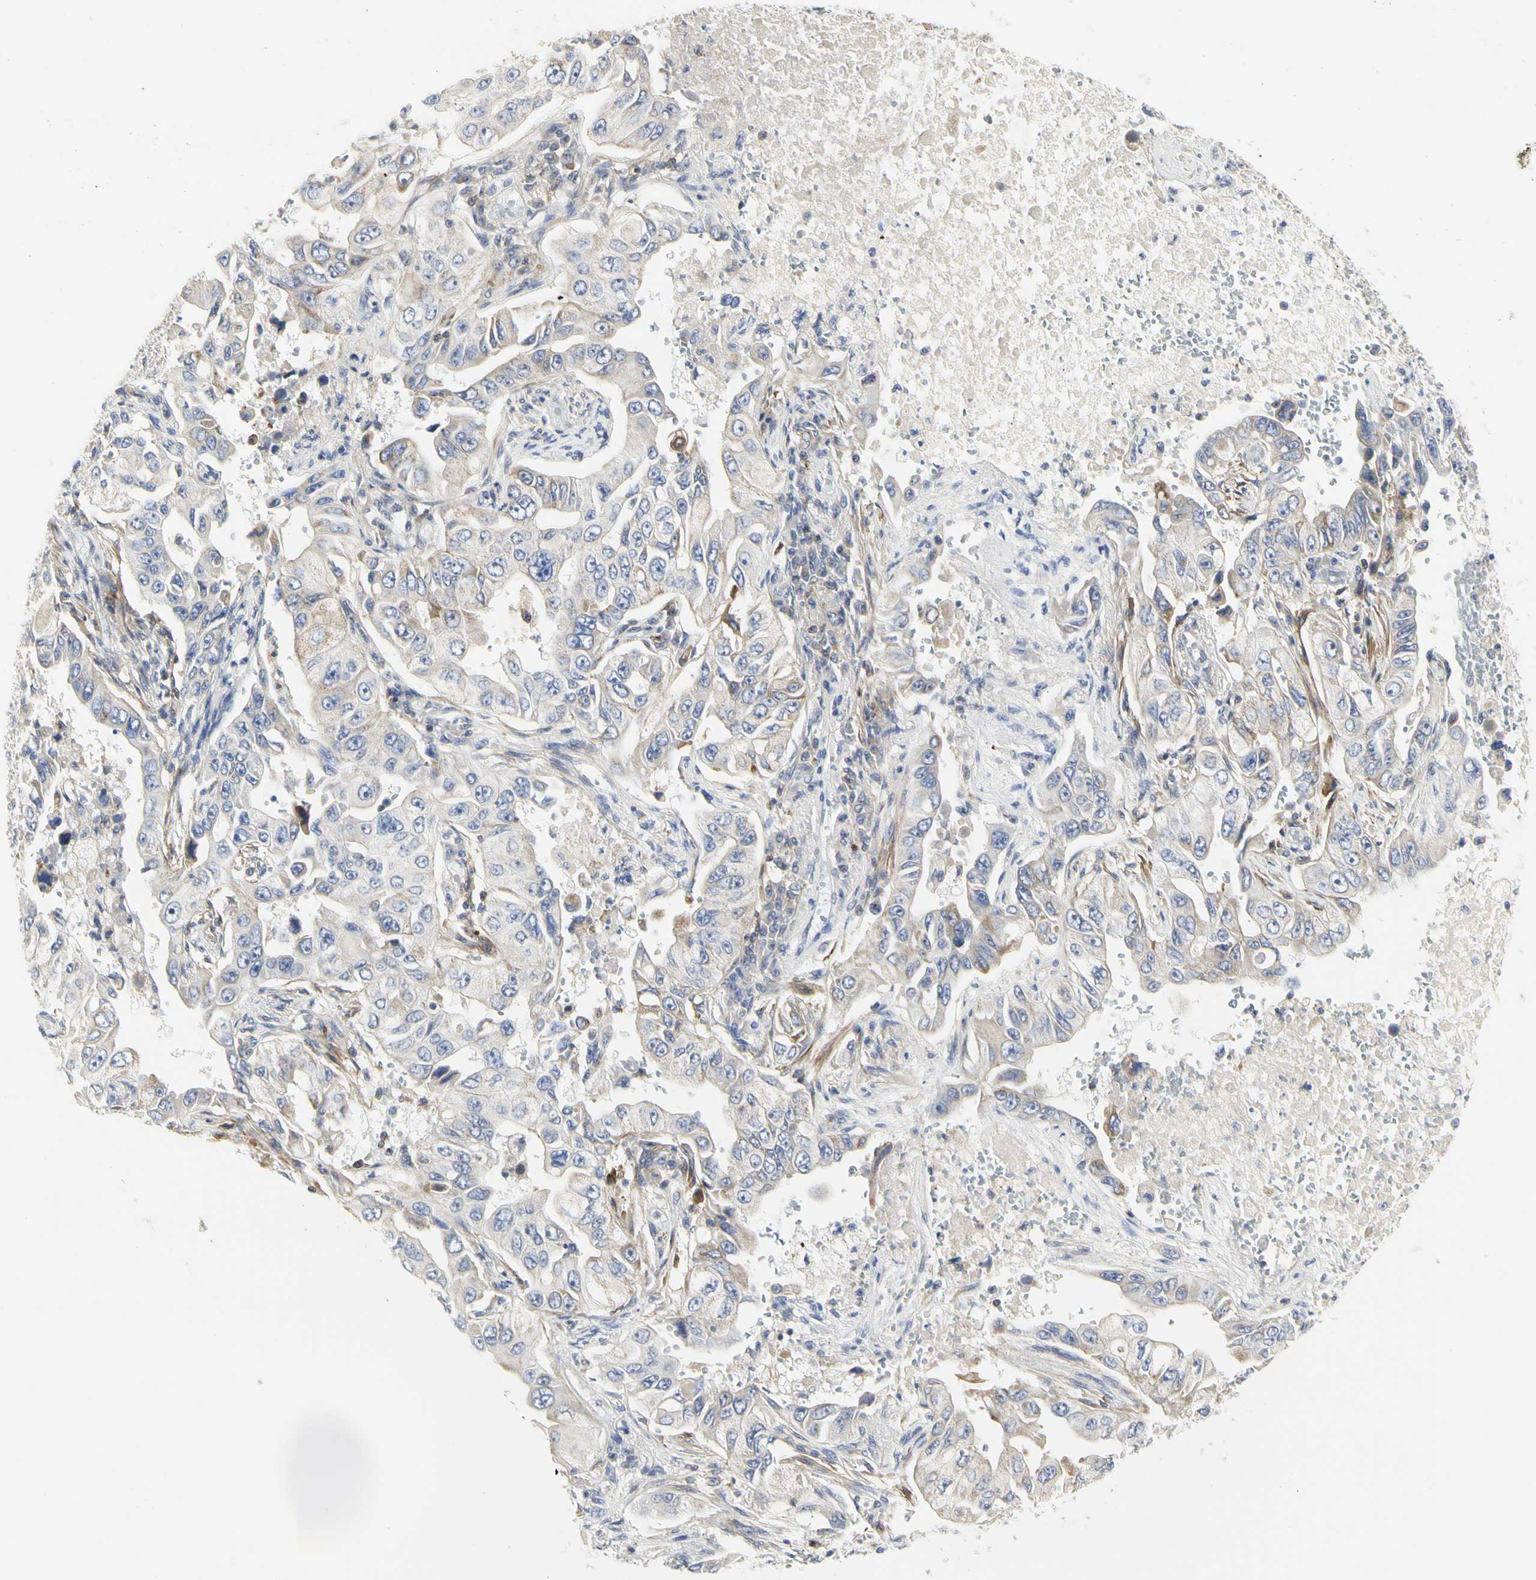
{"staining": {"intensity": "weak", "quantity": "<25%", "location": "cytoplasmic/membranous"}, "tissue": "lung cancer", "cell_type": "Tumor cells", "image_type": "cancer", "snomed": [{"axis": "morphology", "description": "Adenocarcinoma, NOS"}, {"axis": "topography", "description": "Lung"}], "caption": "The micrograph shows no significant expression in tumor cells of lung cancer.", "gene": "SHANK2", "patient": {"sex": "male", "age": 84}}